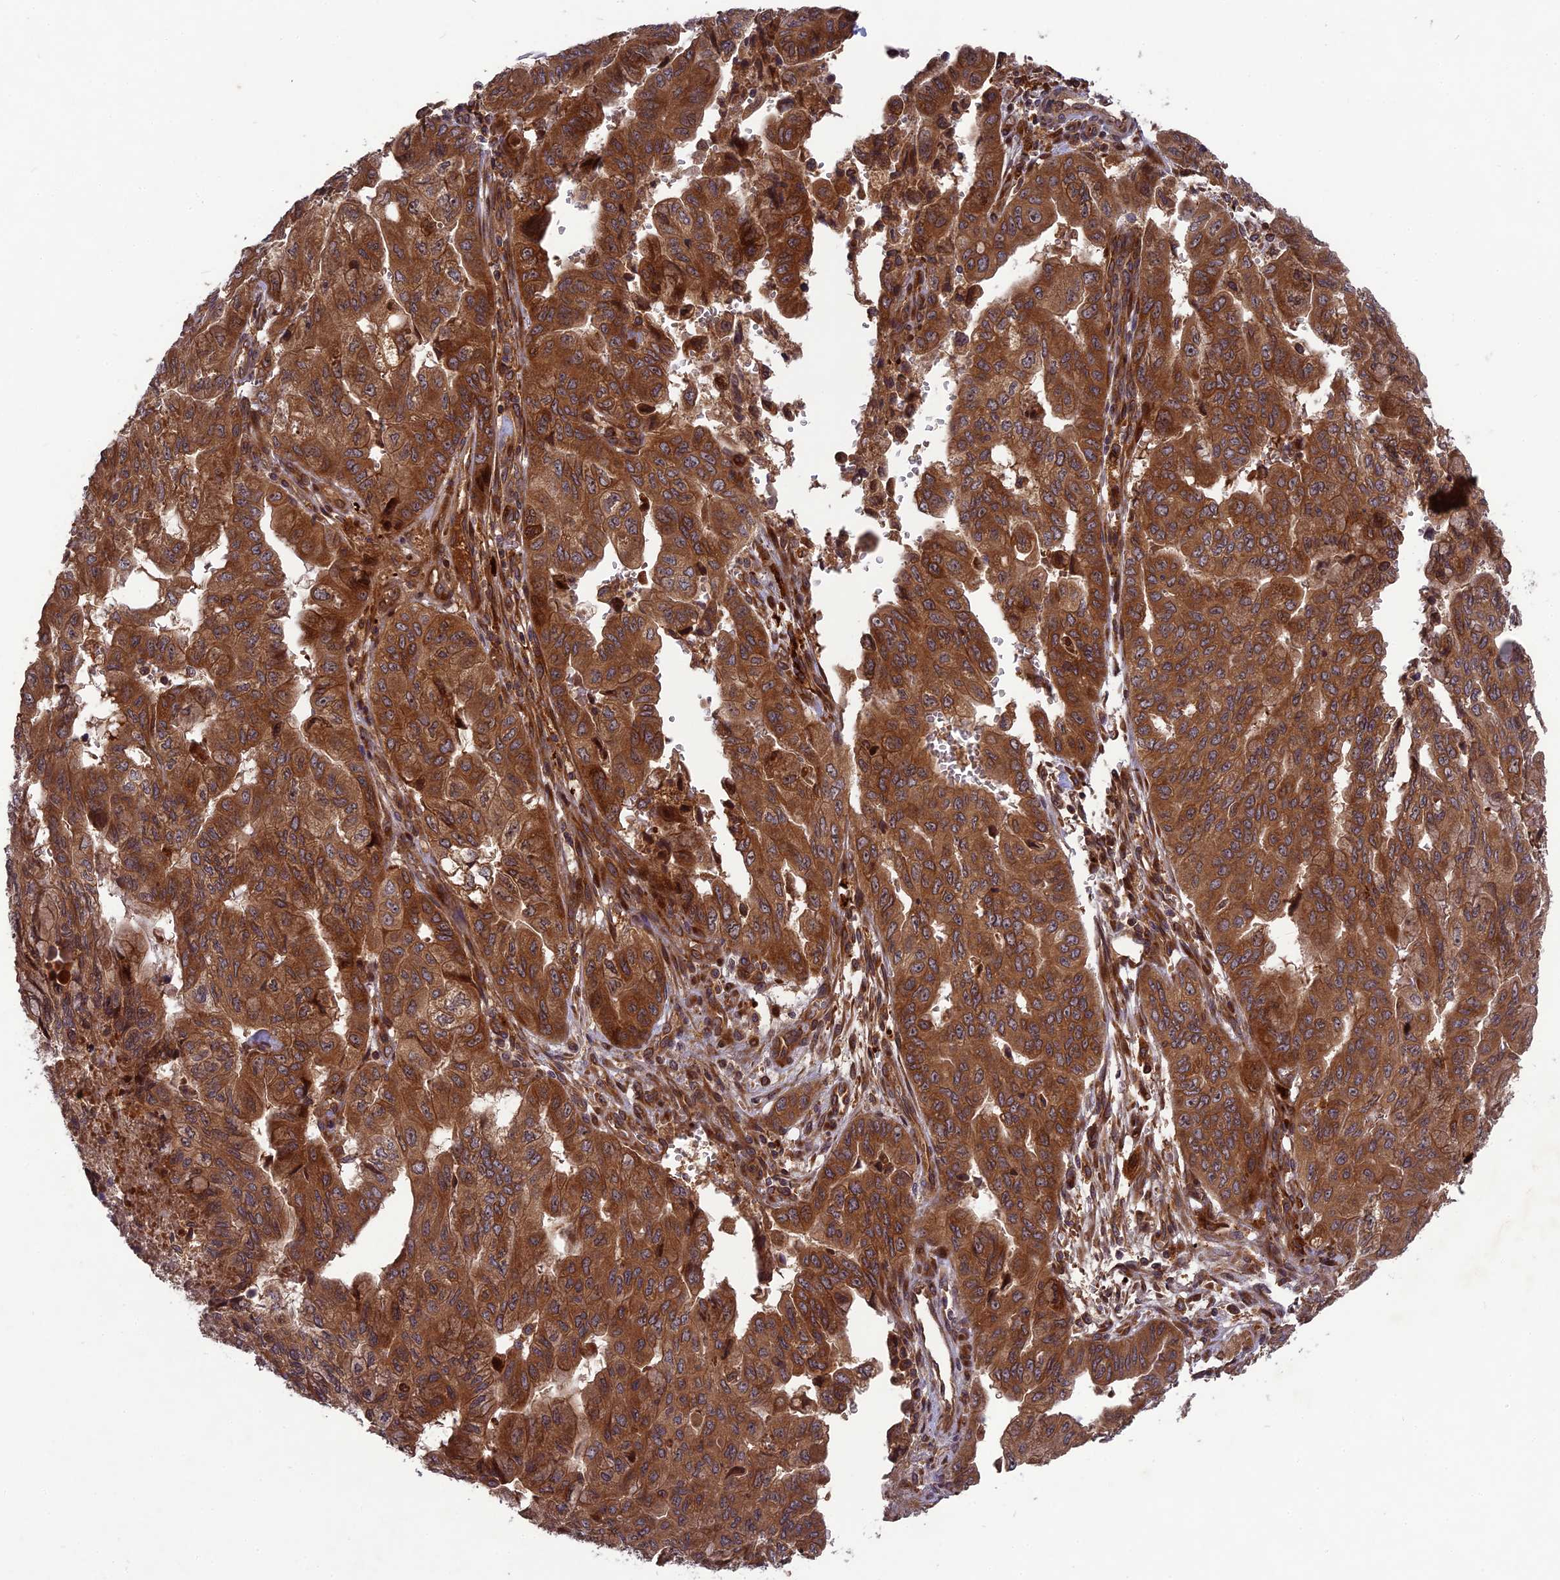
{"staining": {"intensity": "strong", "quantity": ">75%", "location": "cytoplasmic/membranous"}, "tissue": "pancreatic cancer", "cell_type": "Tumor cells", "image_type": "cancer", "snomed": [{"axis": "morphology", "description": "Adenocarcinoma, NOS"}, {"axis": "topography", "description": "Pancreas"}], "caption": "Protein staining of adenocarcinoma (pancreatic) tissue displays strong cytoplasmic/membranous positivity in approximately >75% of tumor cells.", "gene": "TMUB2", "patient": {"sex": "male", "age": 51}}